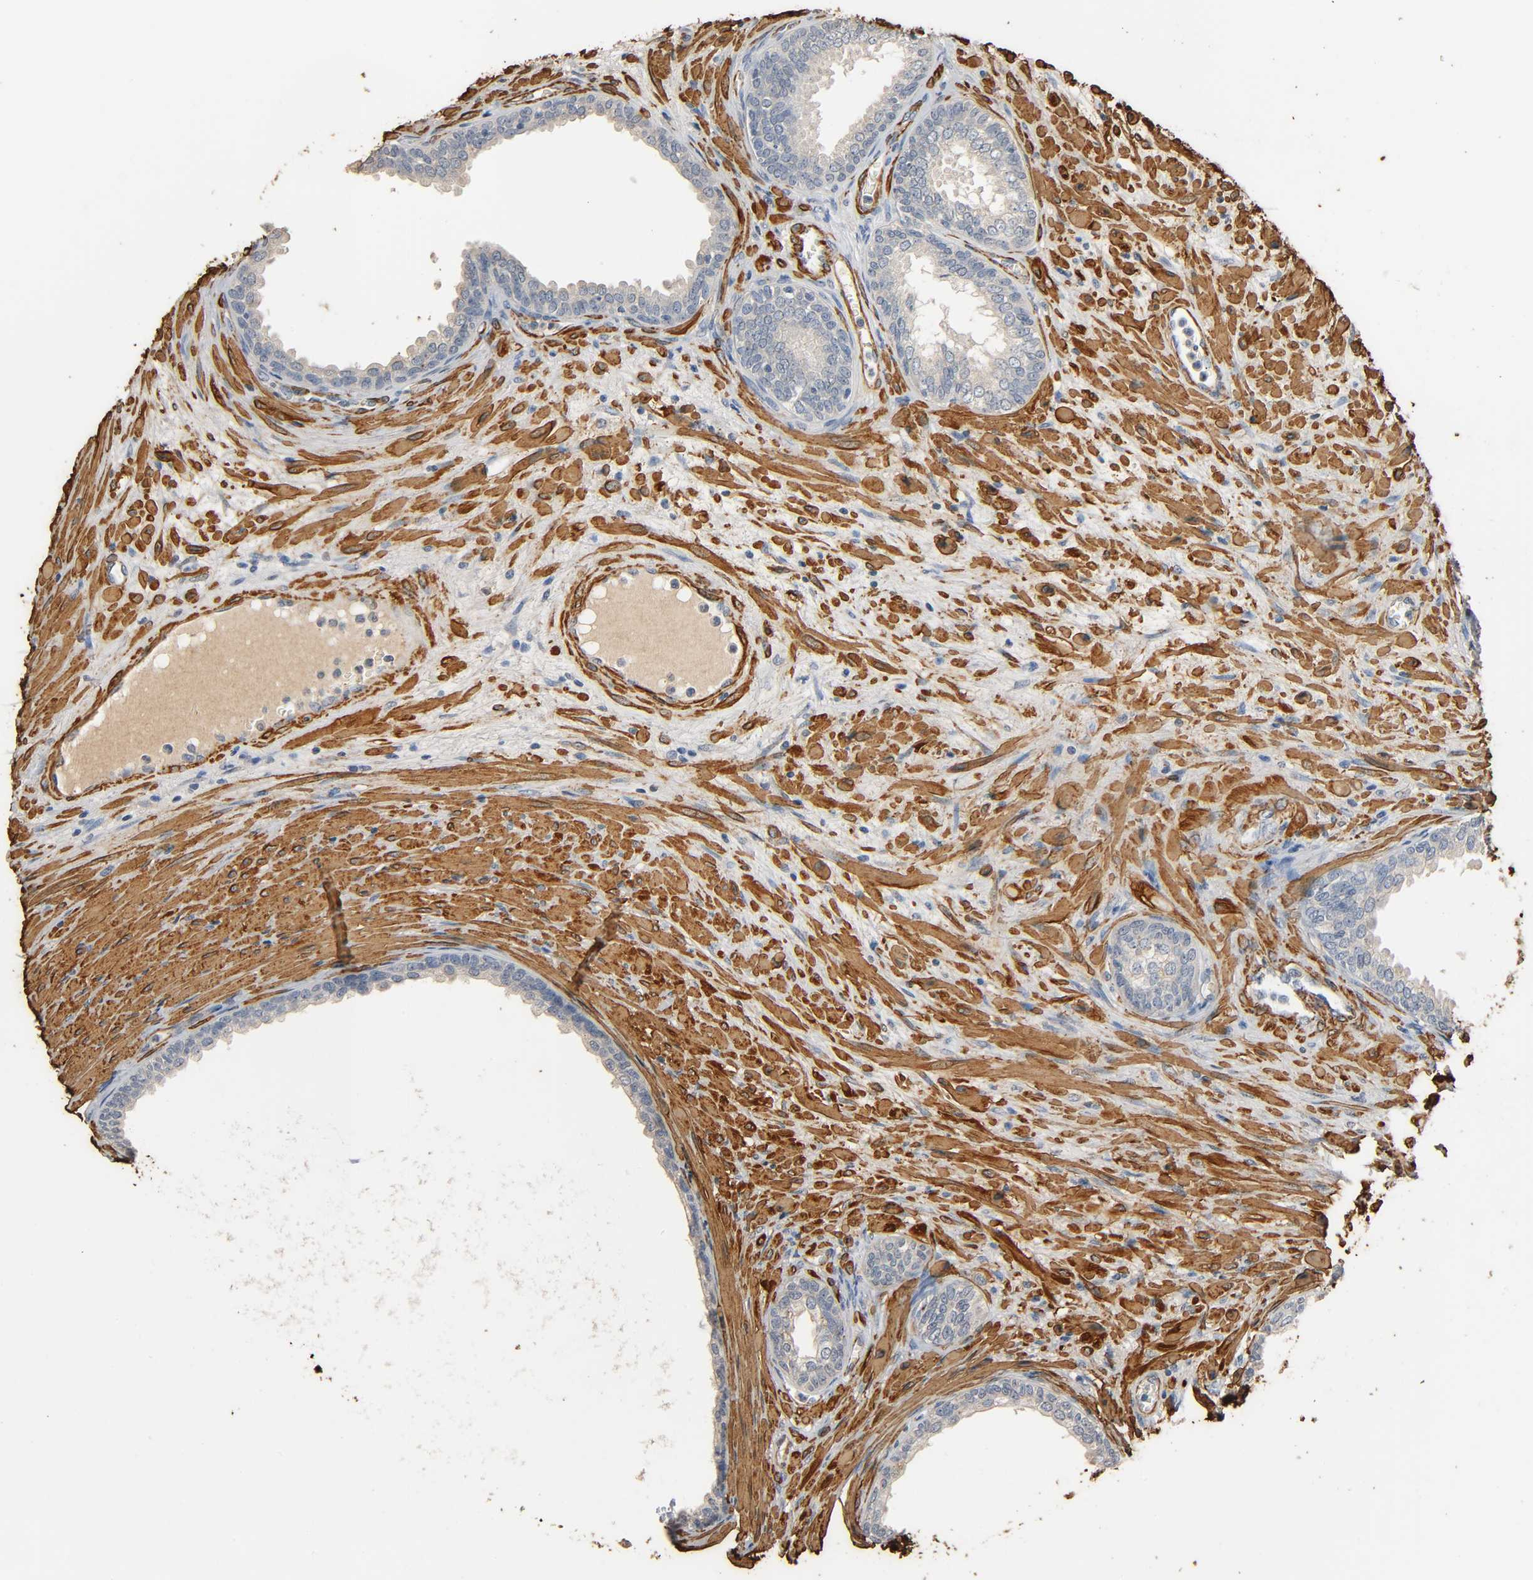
{"staining": {"intensity": "weak", "quantity": ">75%", "location": "cytoplasmic/membranous"}, "tissue": "prostate", "cell_type": "Glandular cells", "image_type": "normal", "snomed": [{"axis": "morphology", "description": "Normal tissue, NOS"}, {"axis": "topography", "description": "Prostate"}], "caption": "Glandular cells reveal low levels of weak cytoplasmic/membranous staining in approximately >75% of cells in benign prostate. (DAB (3,3'-diaminobenzidine) = brown stain, brightfield microscopy at high magnification).", "gene": "GSTA1", "patient": {"sex": "male", "age": 76}}